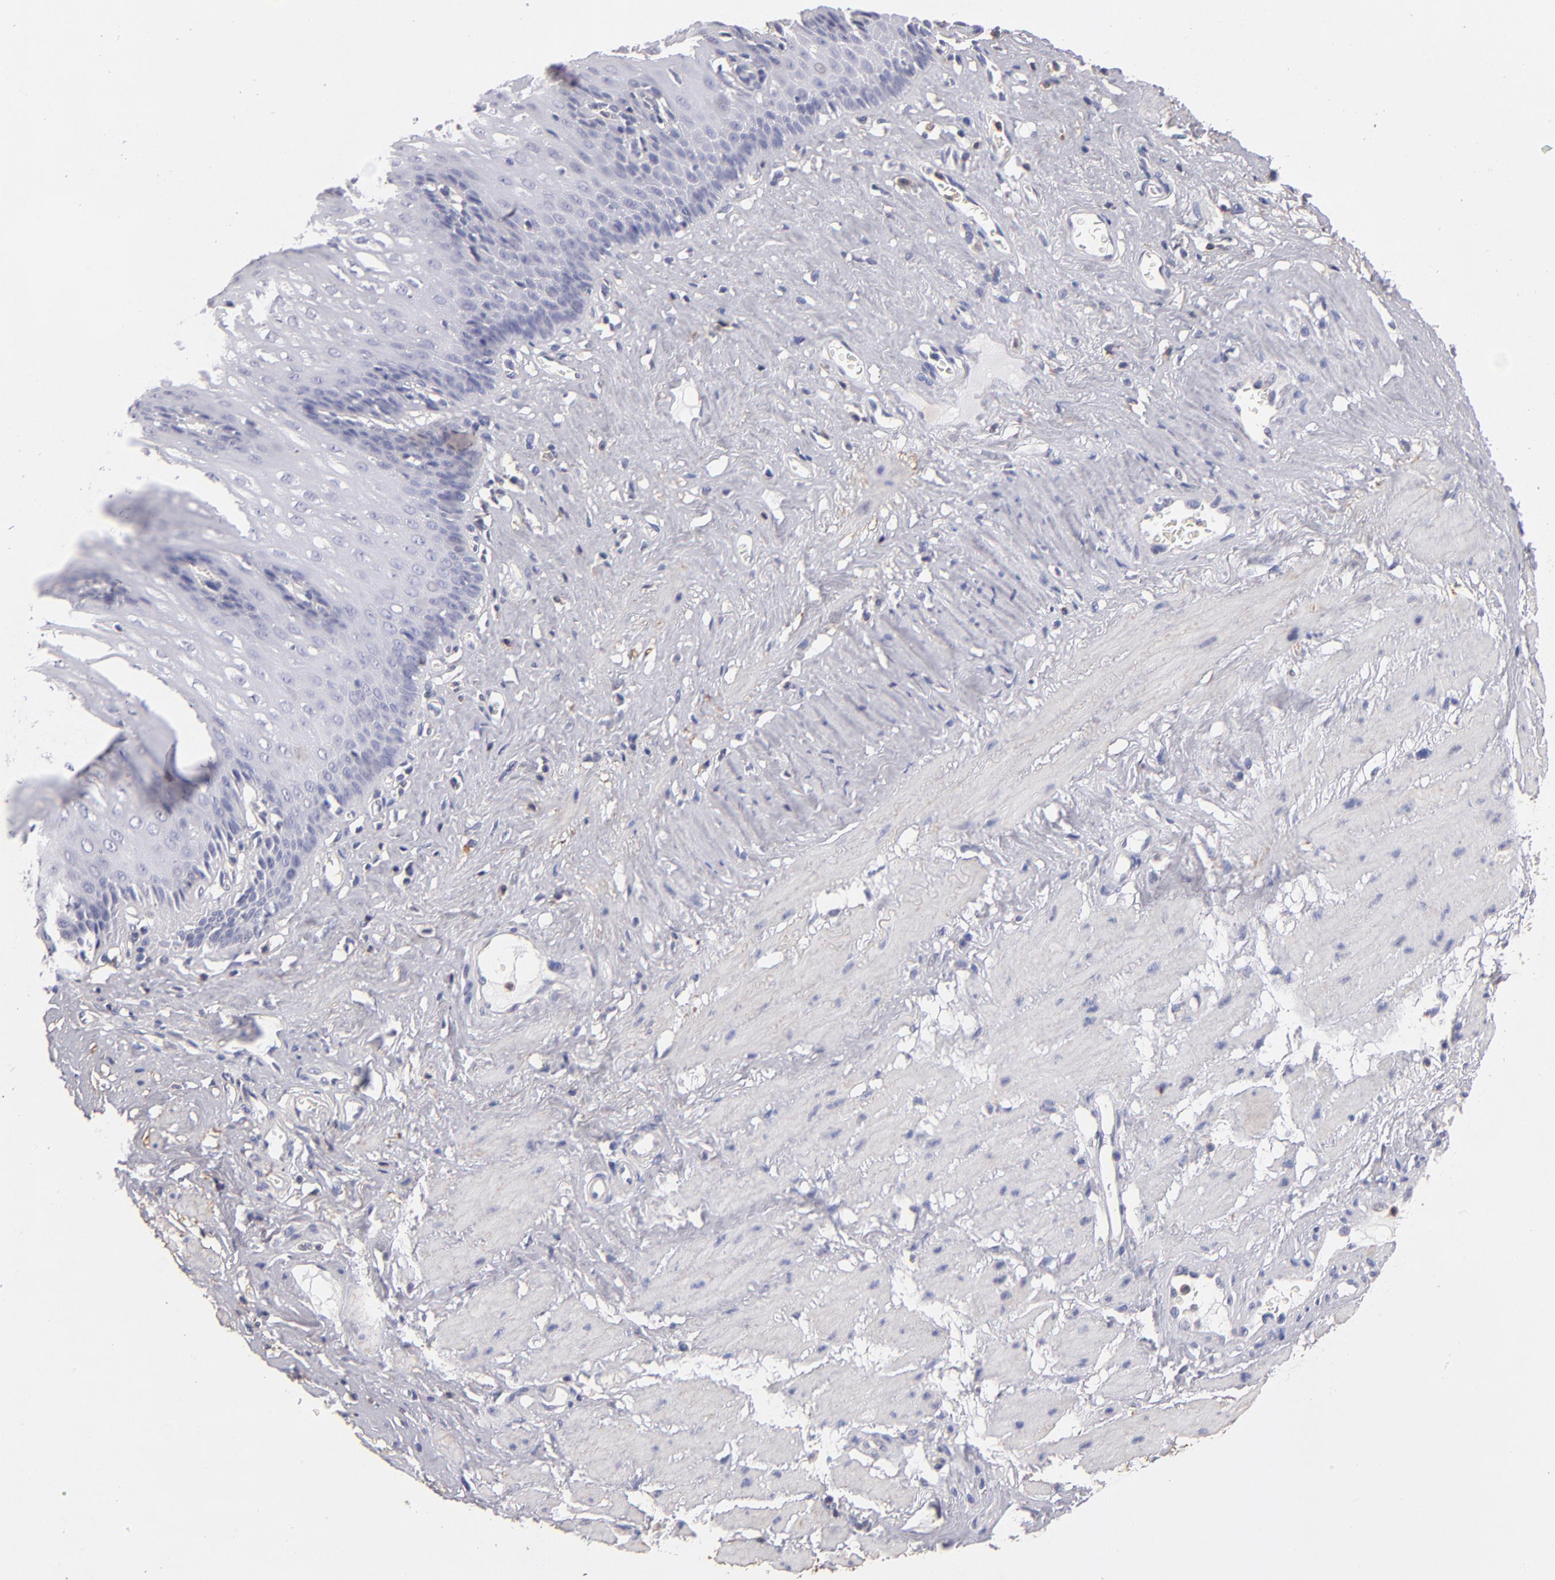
{"staining": {"intensity": "negative", "quantity": "none", "location": "none"}, "tissue": "esophagus", "cell_type": "Squamous epithelial cells", "image_type": "normal", "snomed": [{"axis": "morphology", "description": "Normal tissue, NOS"}, {"axis": "topography", "description": "Esophagus"}], "caption": "Squamous epithelial cells show no significant positivity in benign esophagus. (Brightfield microscopy of DAB (3,3'-diaminobenzidine) immunohistochemistry (IHC) at high magnification).", "gene": "ABCB1", "patient": {"sex": "female", "age": 70}}